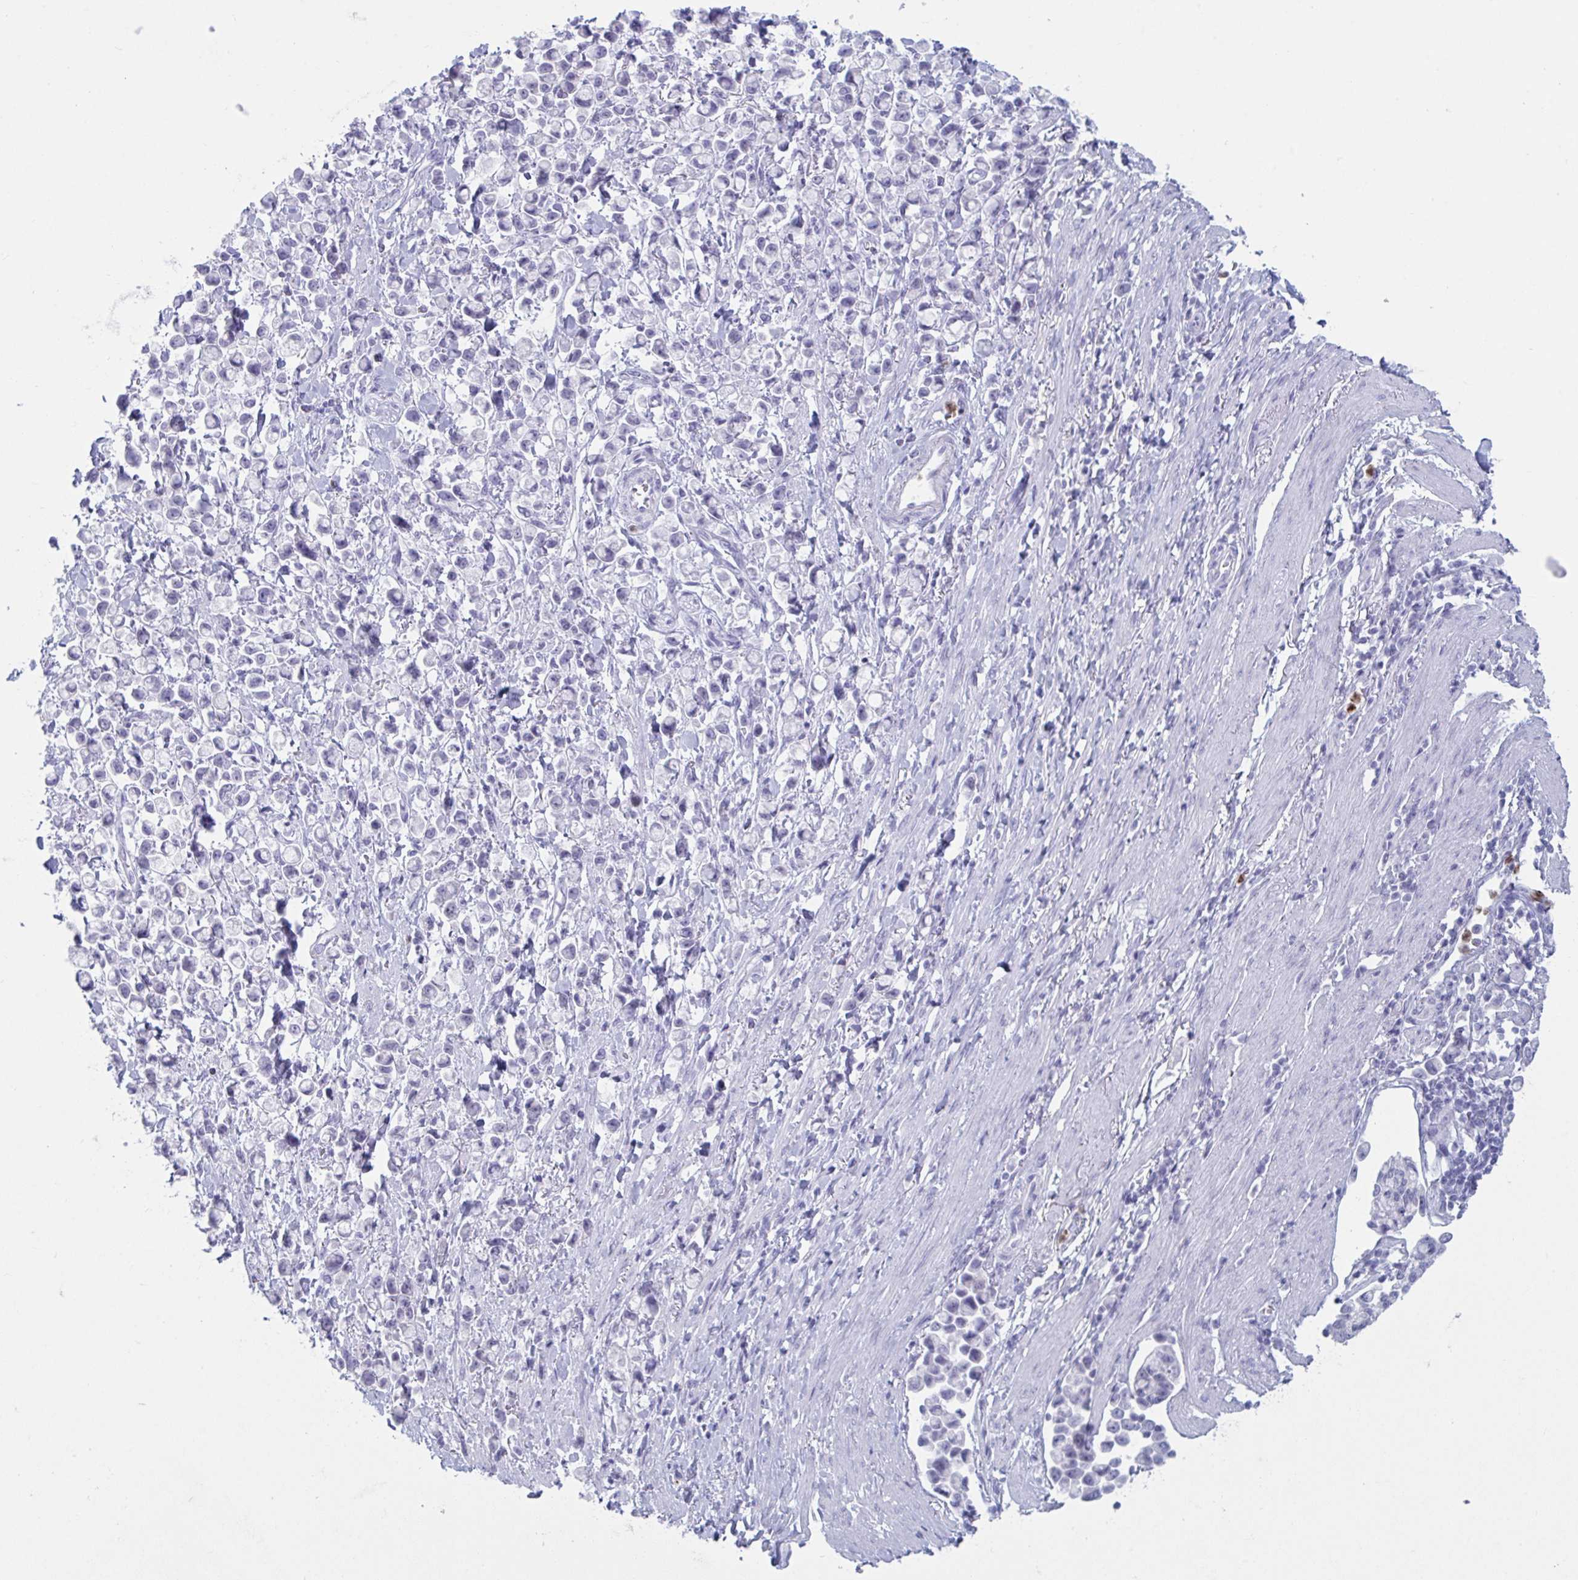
{"staining": {"intensity": "negative", "quantity": "none", "location": "none"}, "tissue": "stomach cancer", "cell_type": "Tumor cells", "image_type": "cancer", "snomed": [{"axis": "morphology", "description": "Adenocarcinoma, NOS"}, {"axis": "topography", "description": "Stomach"}], "caption": "Immunohistochemistry (IHC) micrograph of neoplastic tissue: human stomach adenocarcinoma stained with DAB (3,3'-diaminobenzidine) exhibits no significant protein expression in tumor cells.", "gene": "CYP4F11", "patient": {"sex": "female", "age": 81}}